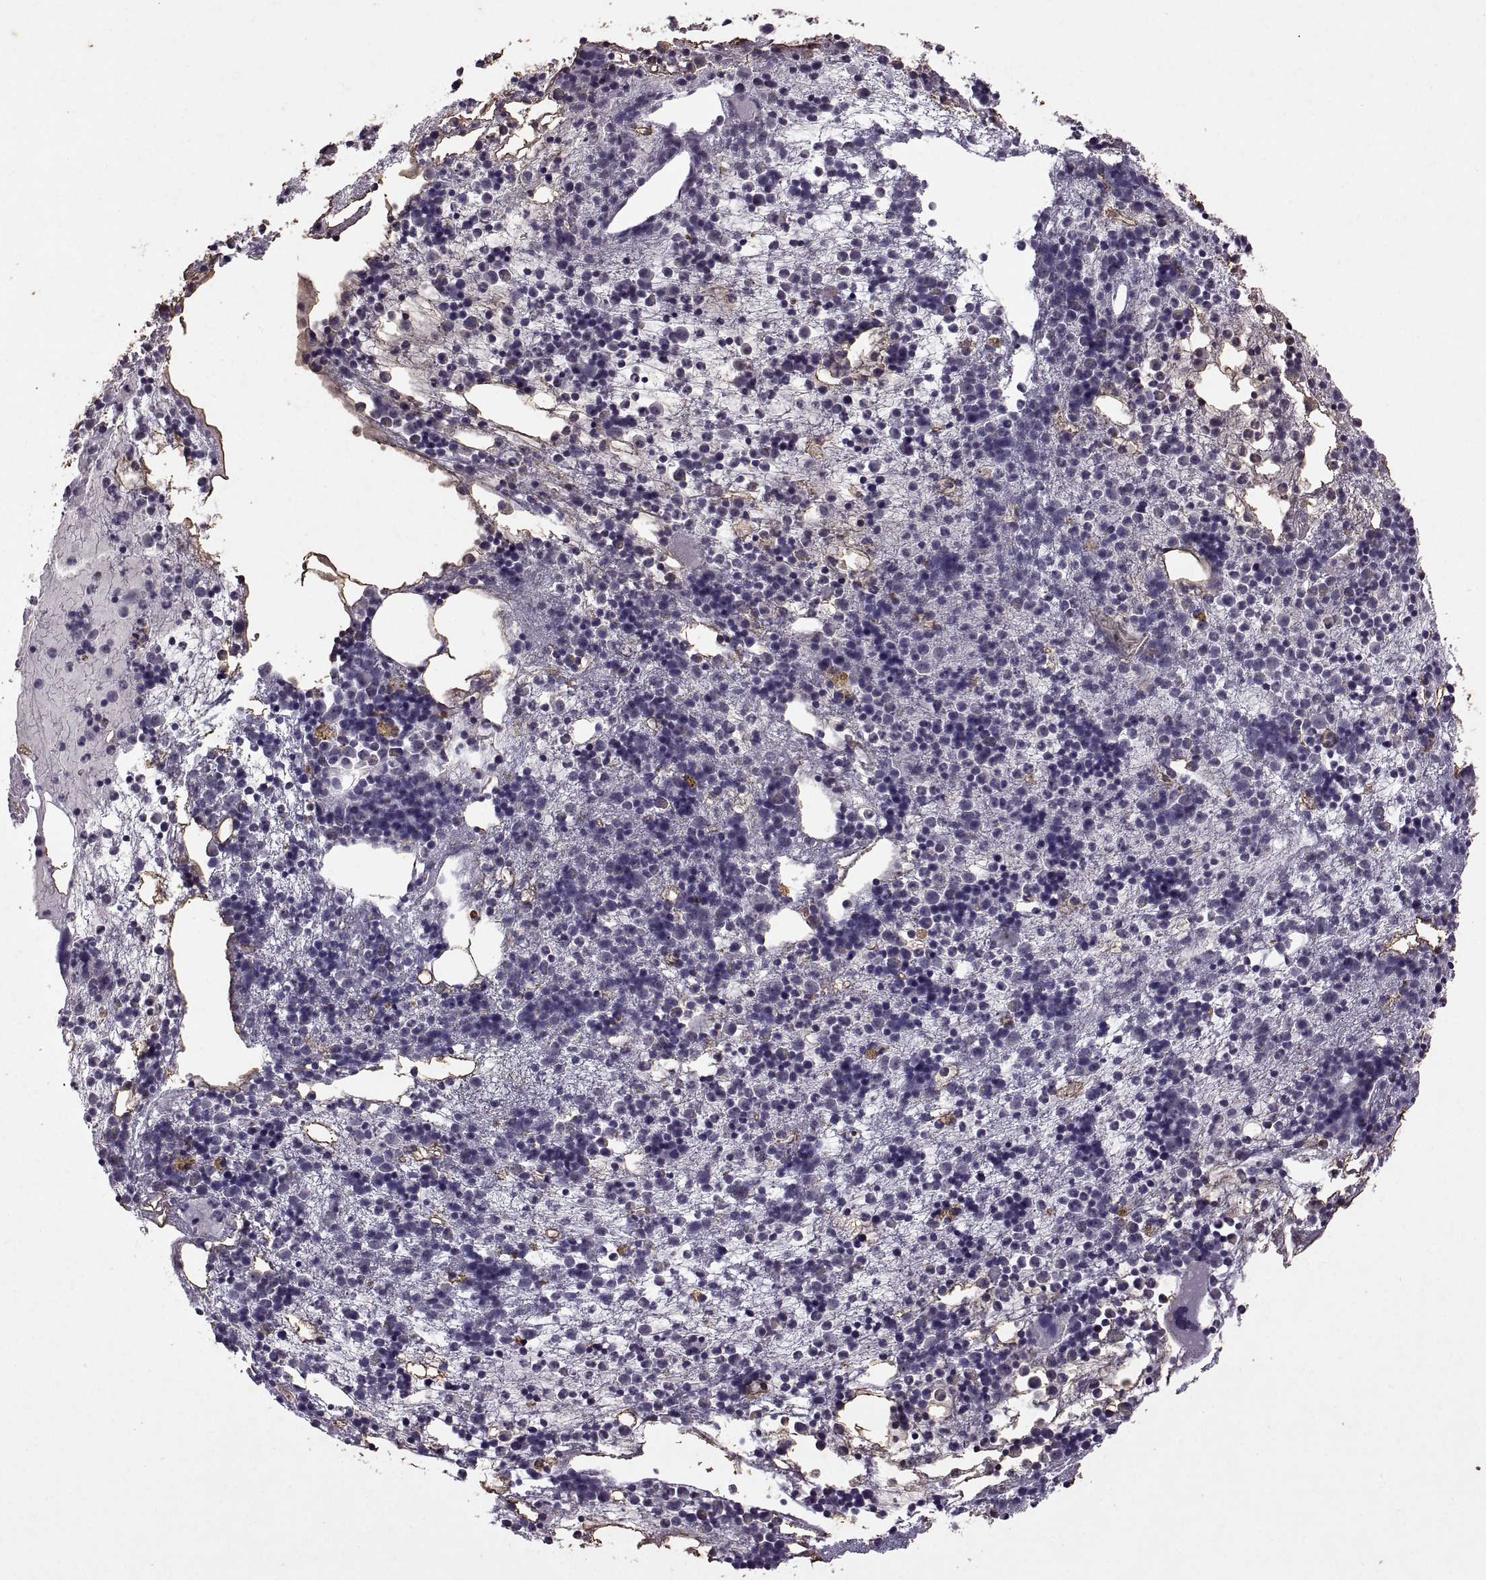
{"staining": {"intensity": "negative", "quantity": "none", "location": "none"}, "tissue": "bone marrow", "cell_type": "Hematopoietic cells", "image_type": "normal", "snomed": [{"axis": "morphology", "description": "Normal tissue, NOS"}, {"axis": "topography", "description": "Bone marrow"}], "caption": "A high-resolution photomicrograph shows IHC staining of benign bone marrow, which demonstrates no significant expression in hematopoietic cells. Nuclei are stained in blue.", "gene": "SINHCAF", "patient": {"sex": "male", "age": 54}}